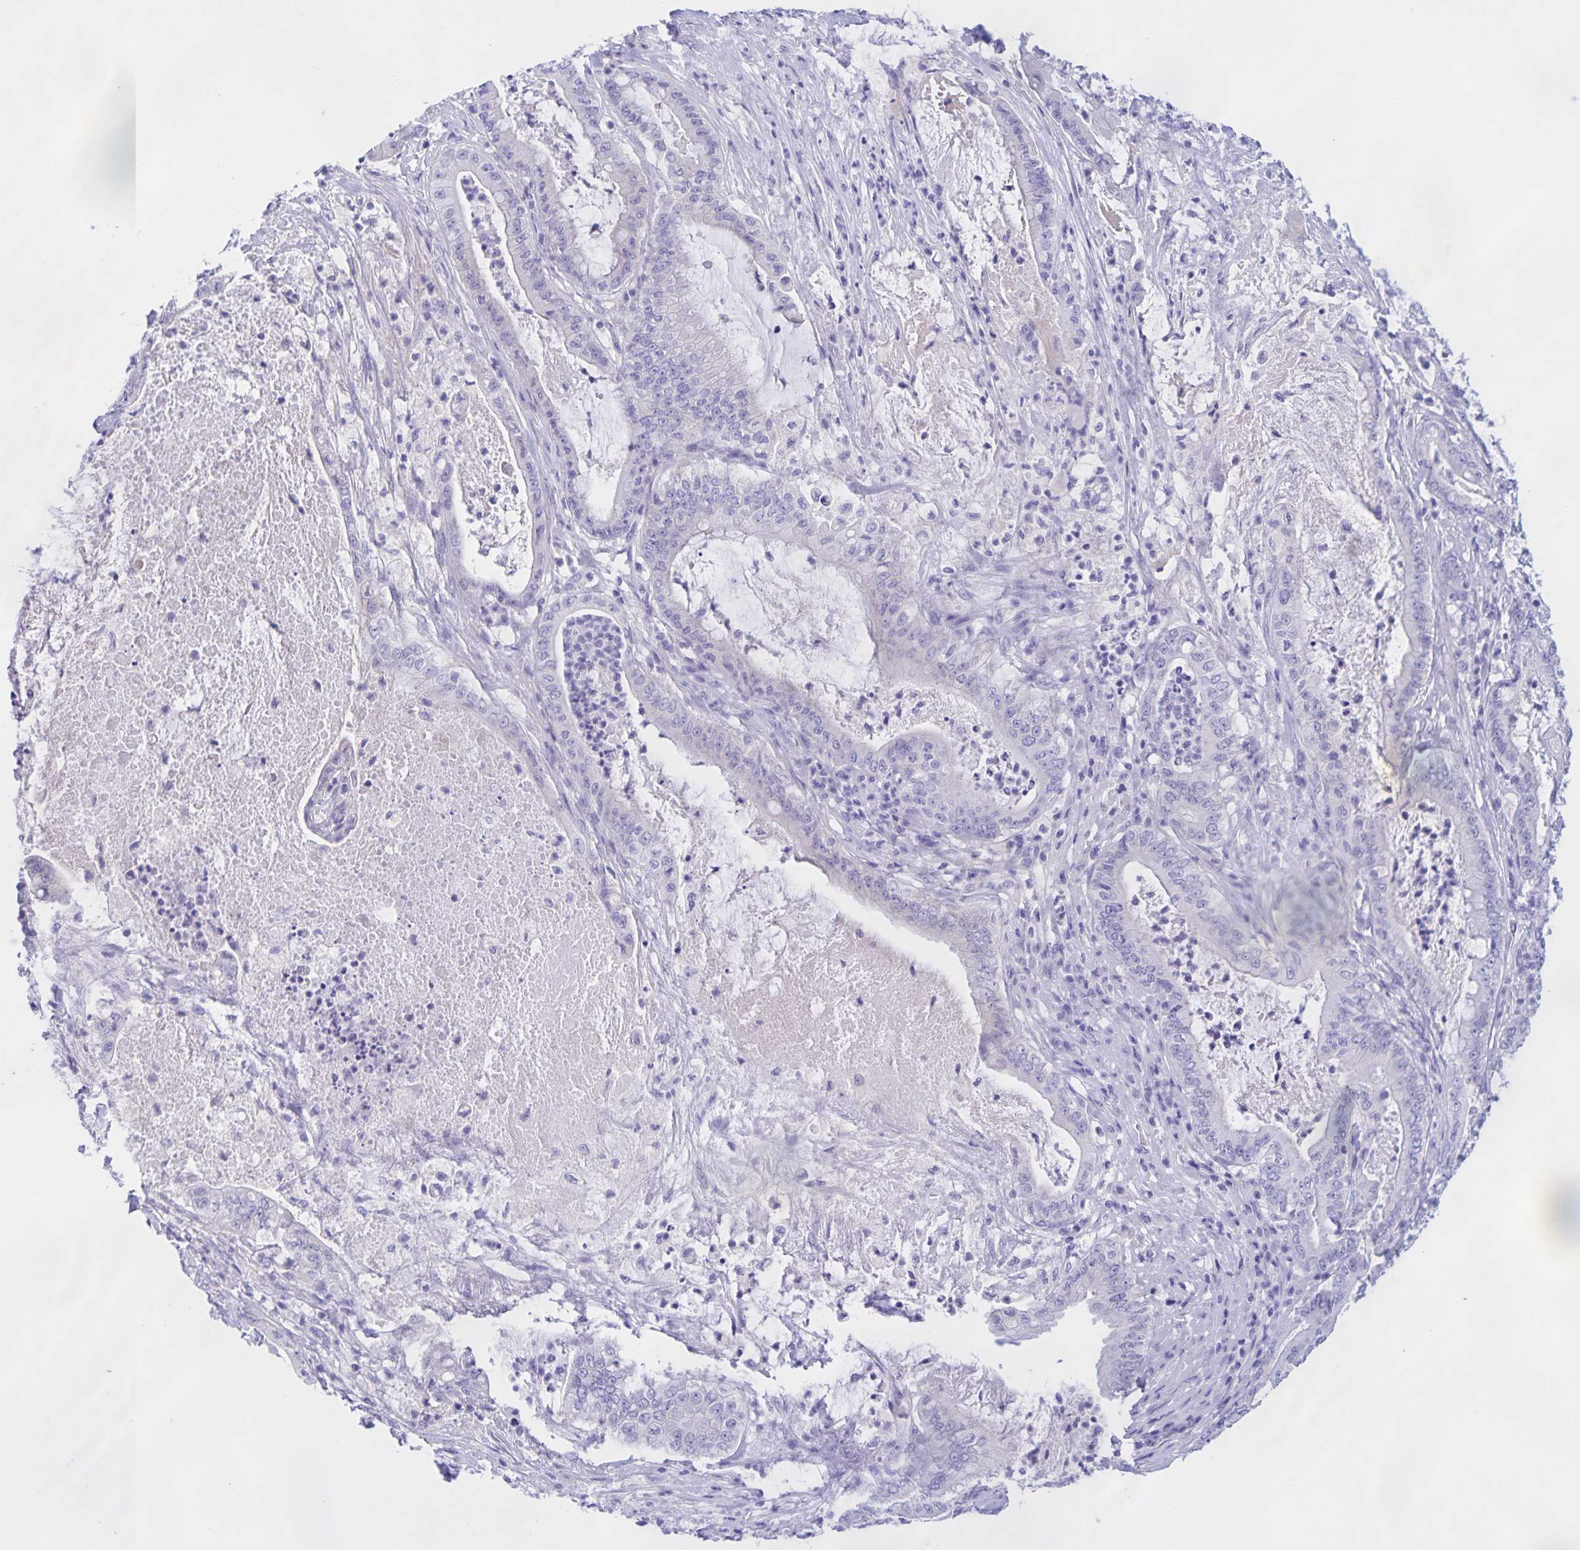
{"staining": {"intensity": "negative", "quantity": "none", "location": "none"}, "tissue": "pancreatic cancer", "cell_type": "Tumor cells", "image_type": "cancer", "snomed": [{"axis": "morphology", "description": "Adenocarcinoma, NOS"}, {"axis": "topography", "description": "Pancreas"}], "caption": "Immunohistochemistry (IHC) of pancreatic adenocarcinoma exhibits no positivity in tumor cells.", "gene": "CATSPER4", "patient": {"sex": "male", "age": 71}}